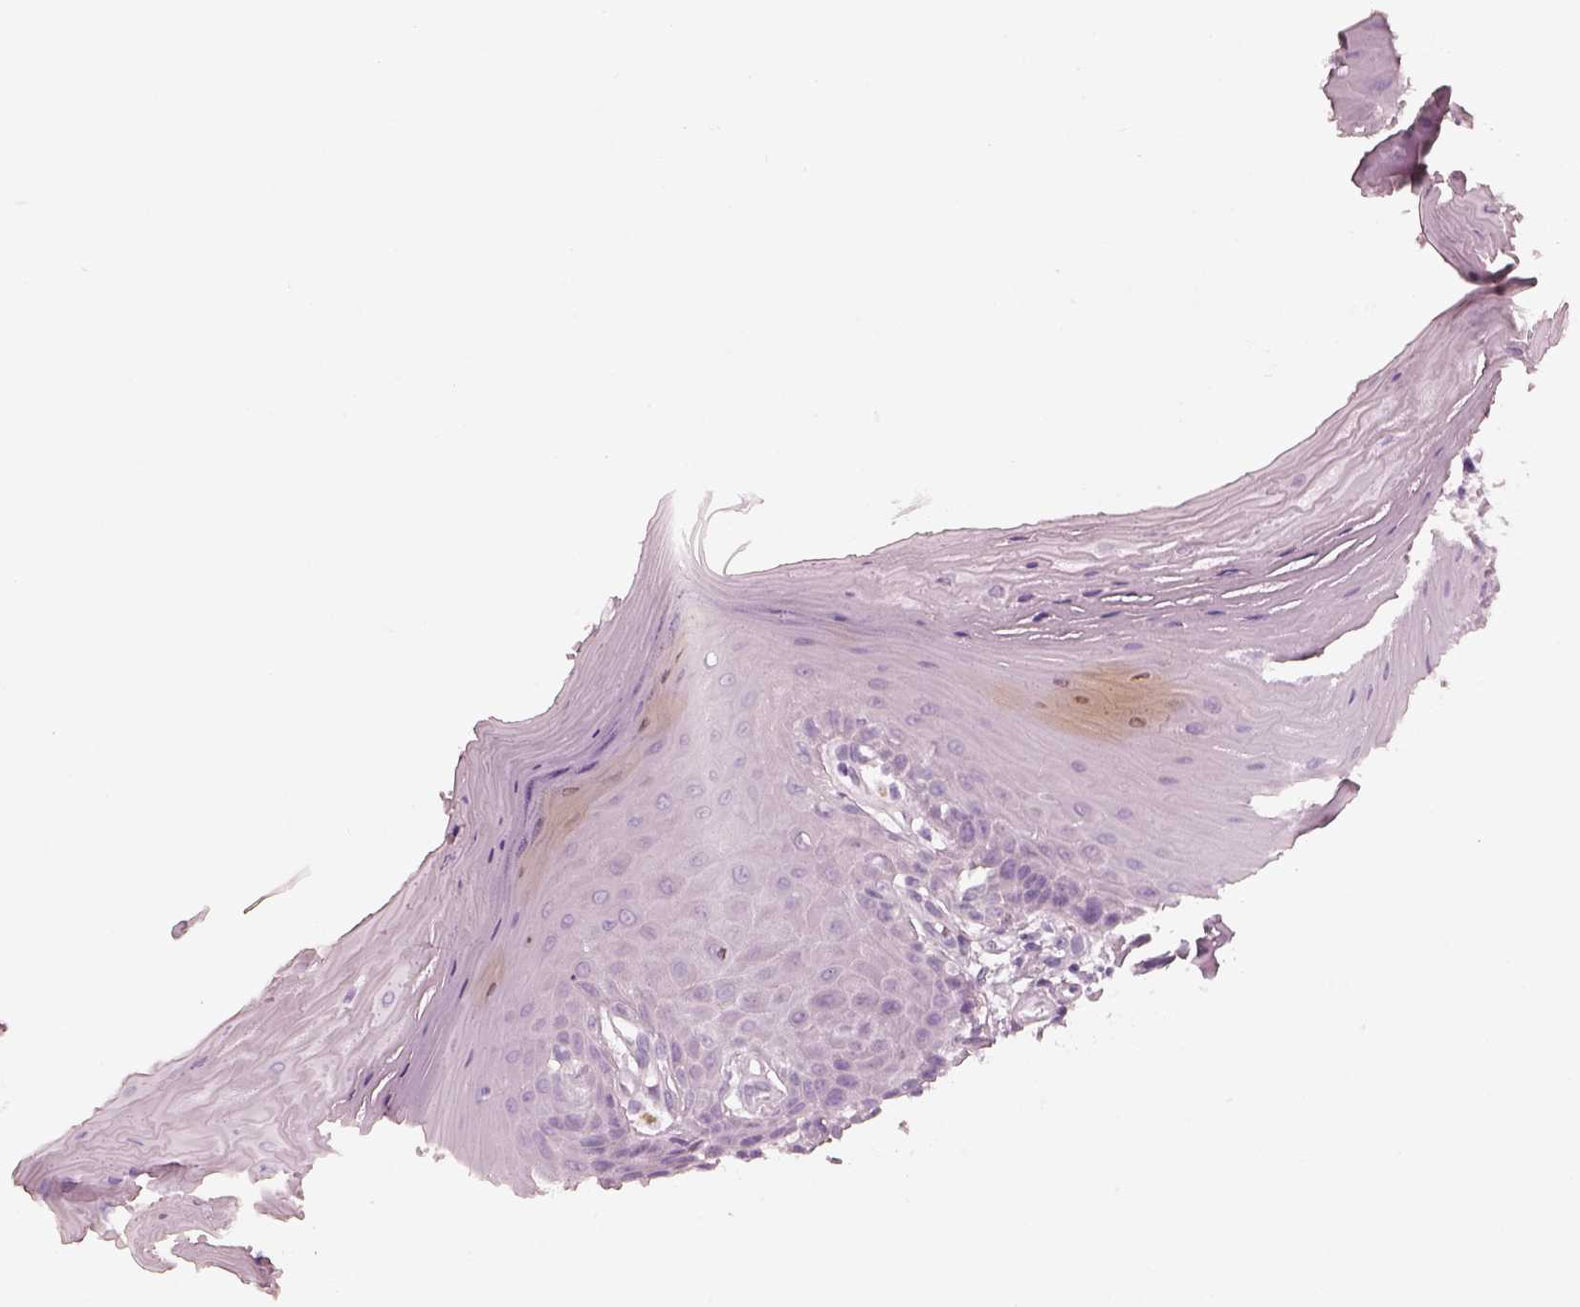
{"staining": {"intensity": "negative", "quantity": "none", "location": "none"}, "tissue": "oral mucosa", "cell_type": "Squamous epithelial cells", "image_type": "normal", "snomed": [{"axis": "morphology", "description": "Normal tissue, NOS"}, {"axis": "morphology", "description": "Normal morphology"}, {"axis": "topography", "description": "Oral tissue"}], "caption": "Image shows no protein positivity in squamous epithelial cells of unremarkable oral mucosa. (Stains: DAB IHC with hematoxylin counter stain, Microscopy: brightfield microscopy at high magnification).", "gene": "PON3", "patient": {"sex": "female", "age": 76}}